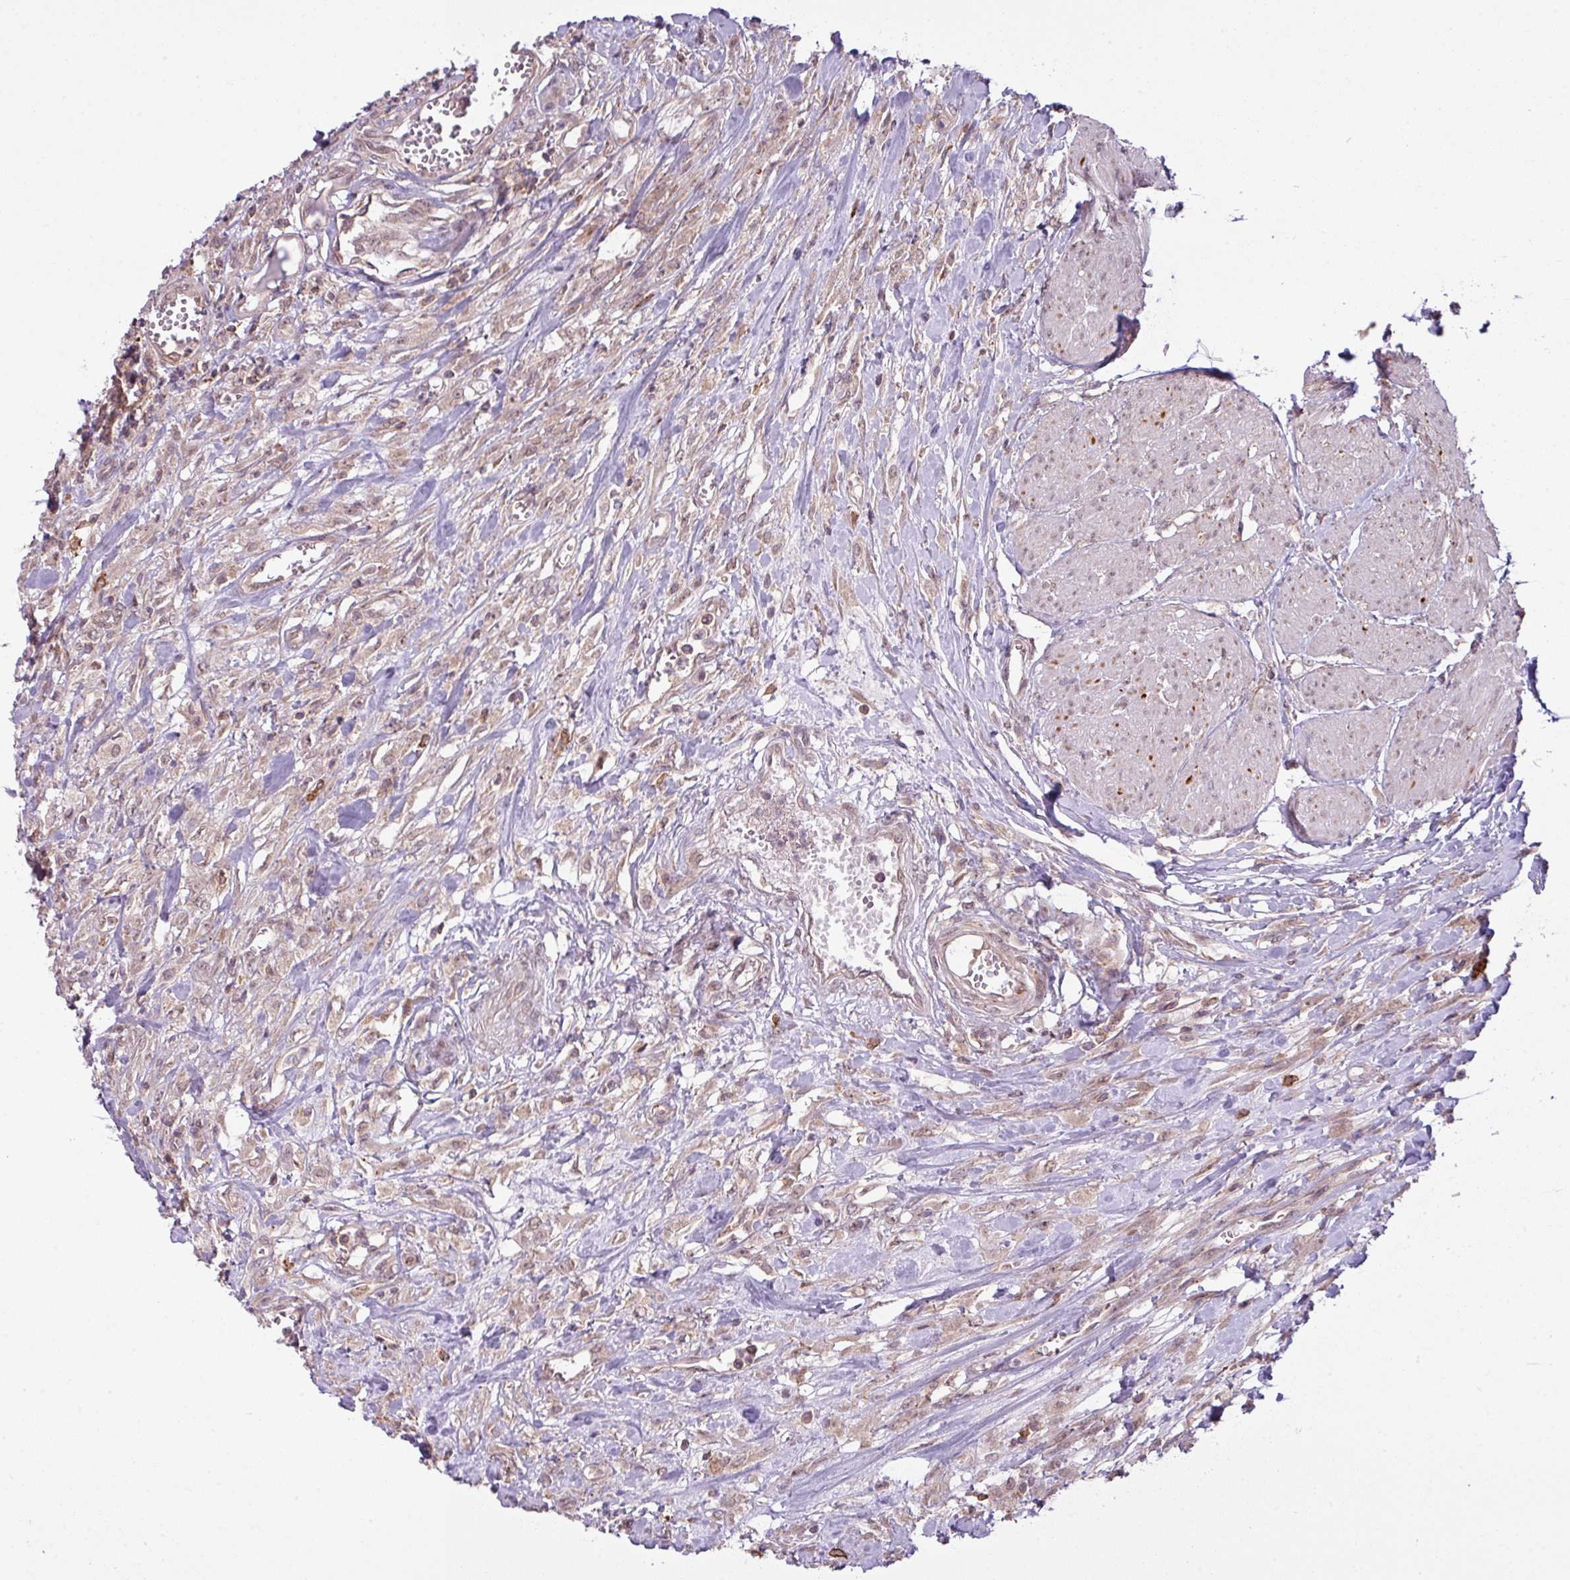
{"staining": {"intensity": "negative", "quantity": "none", "location": "none"}, "tissue": "urothelial cancer", "cell_type": "Tumor cells", "image_type": "cancer", "snomed": [{"axis": "morphology", "description": "Urothelial carcinoma, High grade"}, {"axis": "topography", "description": "Urinary bladder"}], "caption": "Photomicrograph shows no protein staining in tumor cells of urothelial cancer tissue.", "gene": "ZC2HC1C", "patient": {"sex": "male", "age": 57}}